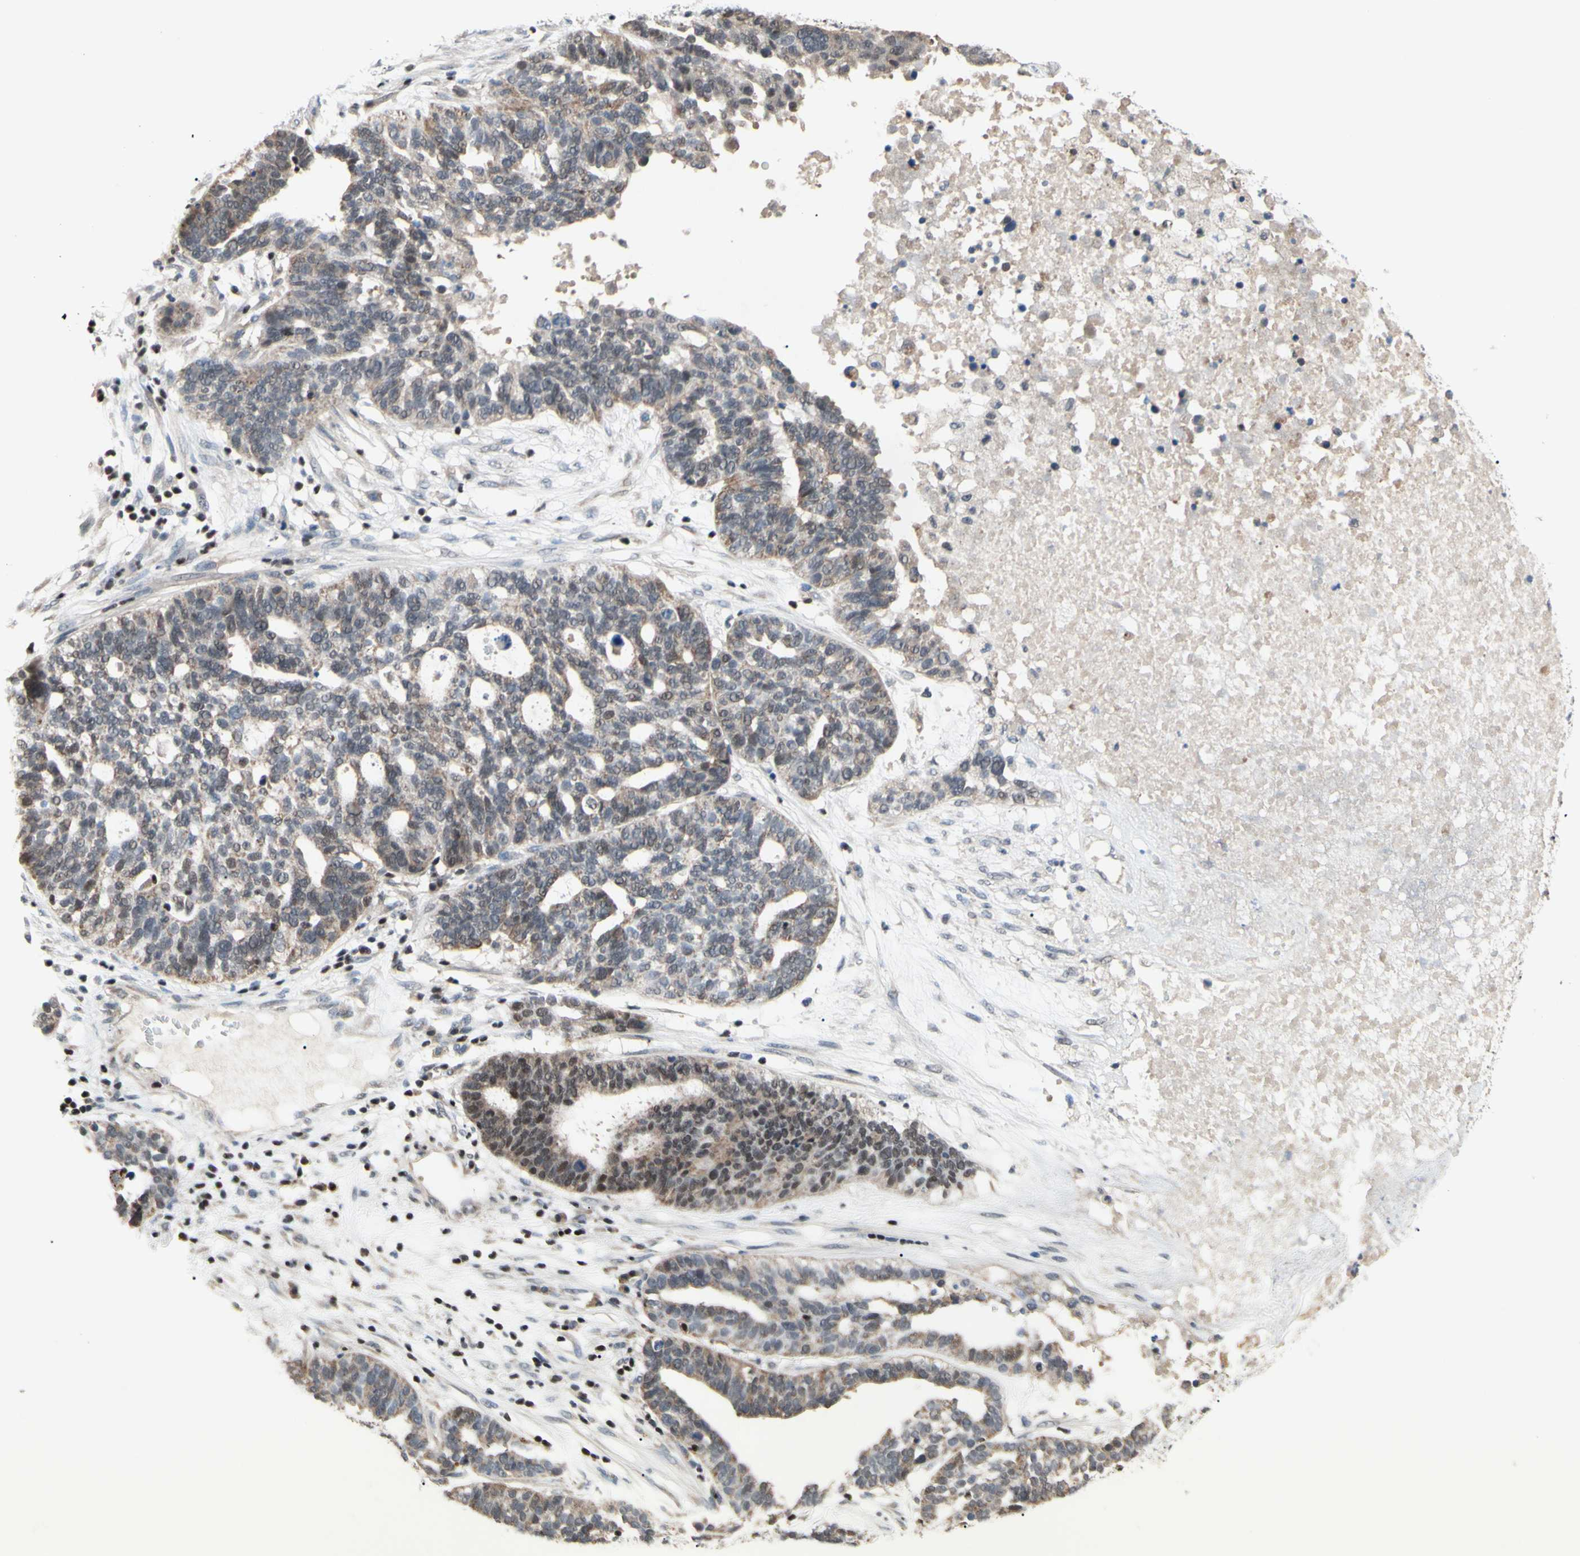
{"staining": {"intensity": "weak", "quantity": ">75%", "location": "cytoplasmic/membranous"}, "tissue": "ovarian cancer", "cell_type": "Tumor cells", "image_type": "cancer", "snomed": [{"axis": "morphology", "description": "Cystadenocarcinoma, serous, NOS"}, {"axis": "topography", "description": "Ovary"}], "caption": "A low amount of weak cytoplasmic/membranous staining is seen in about >75% of tumor cells in serous cystadenocarcinoma (ovarian) tissue. Using DAB (brown) and hematoxylin (blue) stains, captured at high magnification using brightfield microscopy.", "gene": "SP4", "patient": {"sex": "female", "age": 59}}